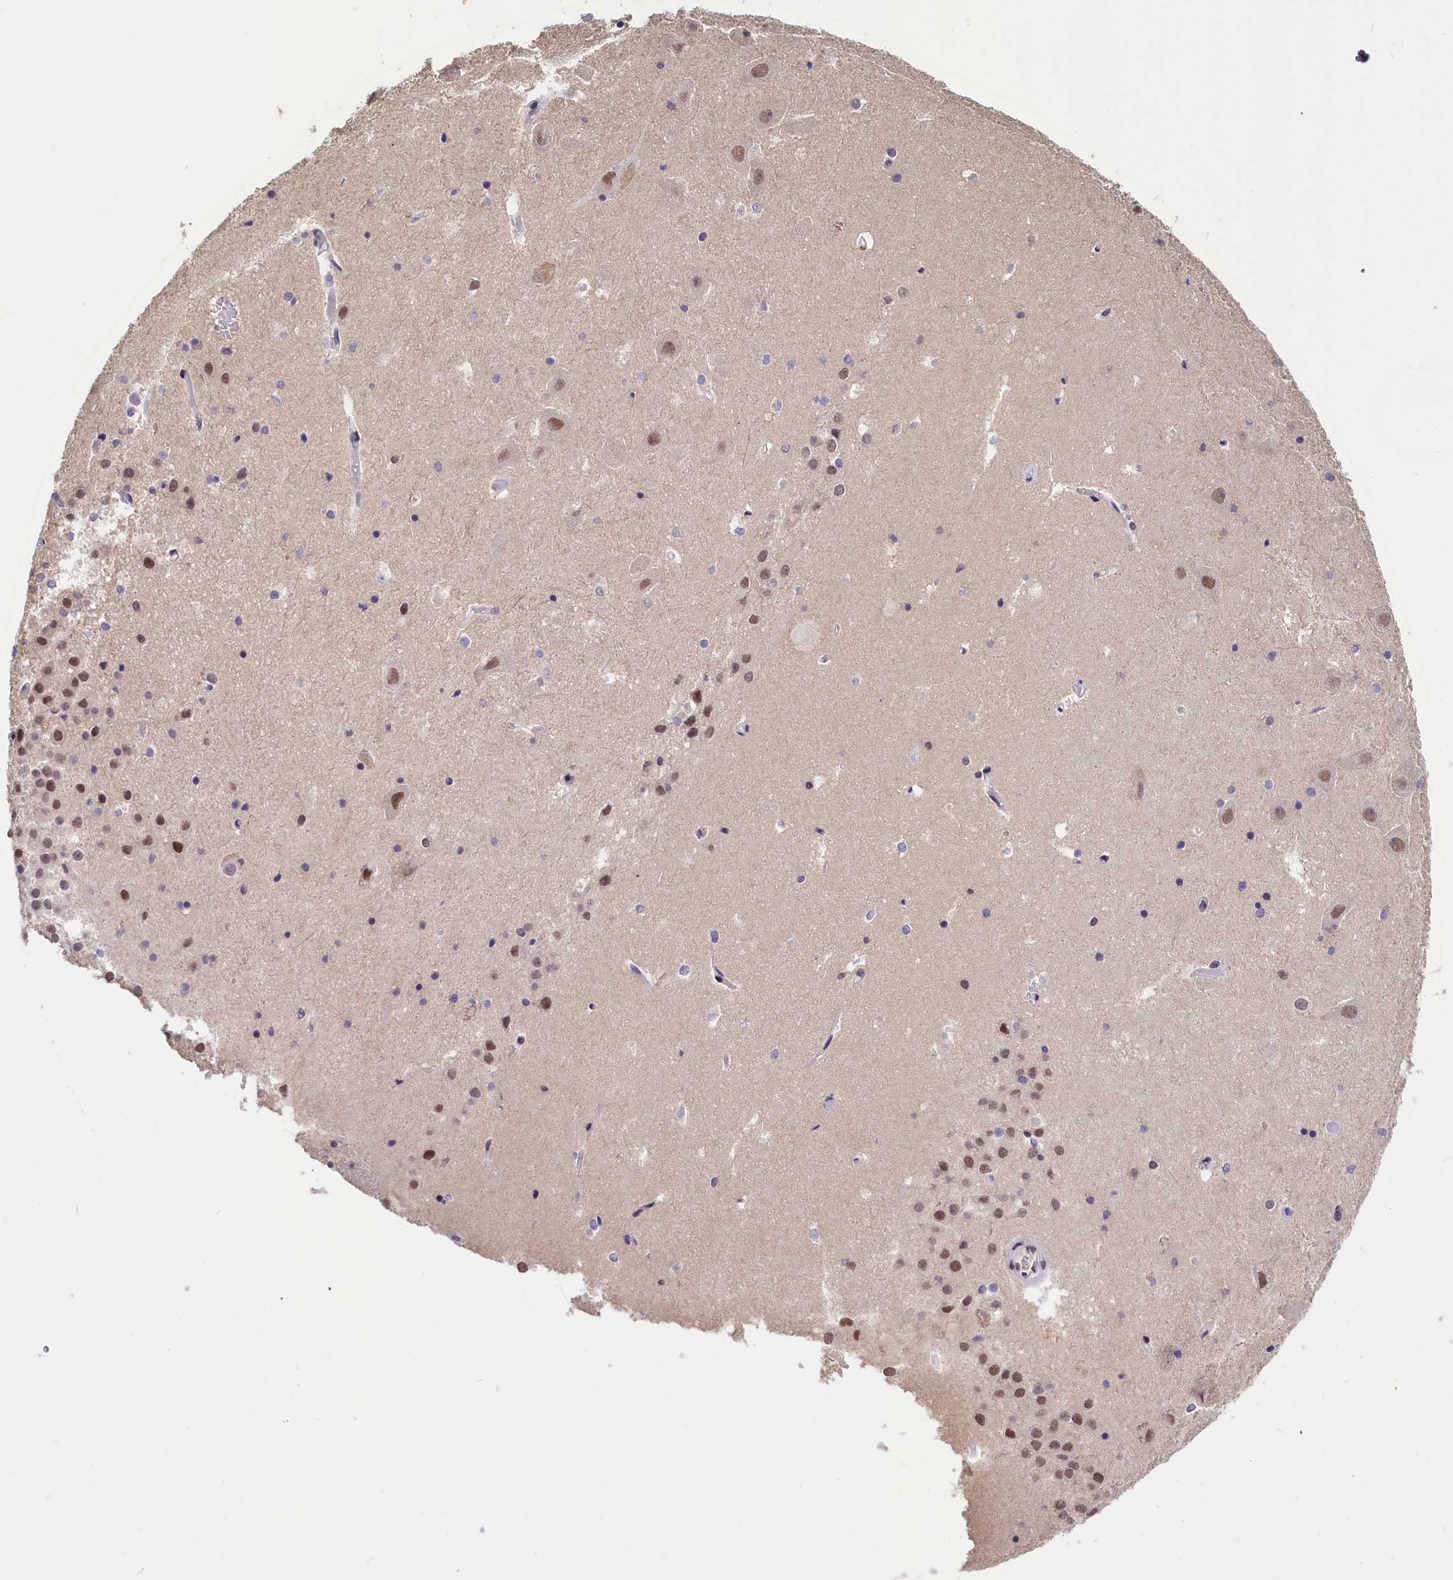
{"staining": {"intensity": "negative", "quantity": "none", "location": "none"}, "tissue": "hippocampus", "cell_type": "Glial cells", "image_type": "normal", "snomed": [{"axis": "morphology", "description": "Normal tissue, NOS"}, {"axis": "topography", "description": "Hippocampus"}], "caption": "High magnification brightfield microscopy of unremarkable hippocampus stained with DAB (brown) and counterstained with hematoxylin (blue): glial cells show no significant staining. (Stains: DAB (3,3'-diaminobenzidine) immunohistochemistry with hematoxylin counter stain, Microscopy: brightfield microscopy at high magnification).", "gene": "ZC3H4", "patient": {"sex": "female", "age": 52}}